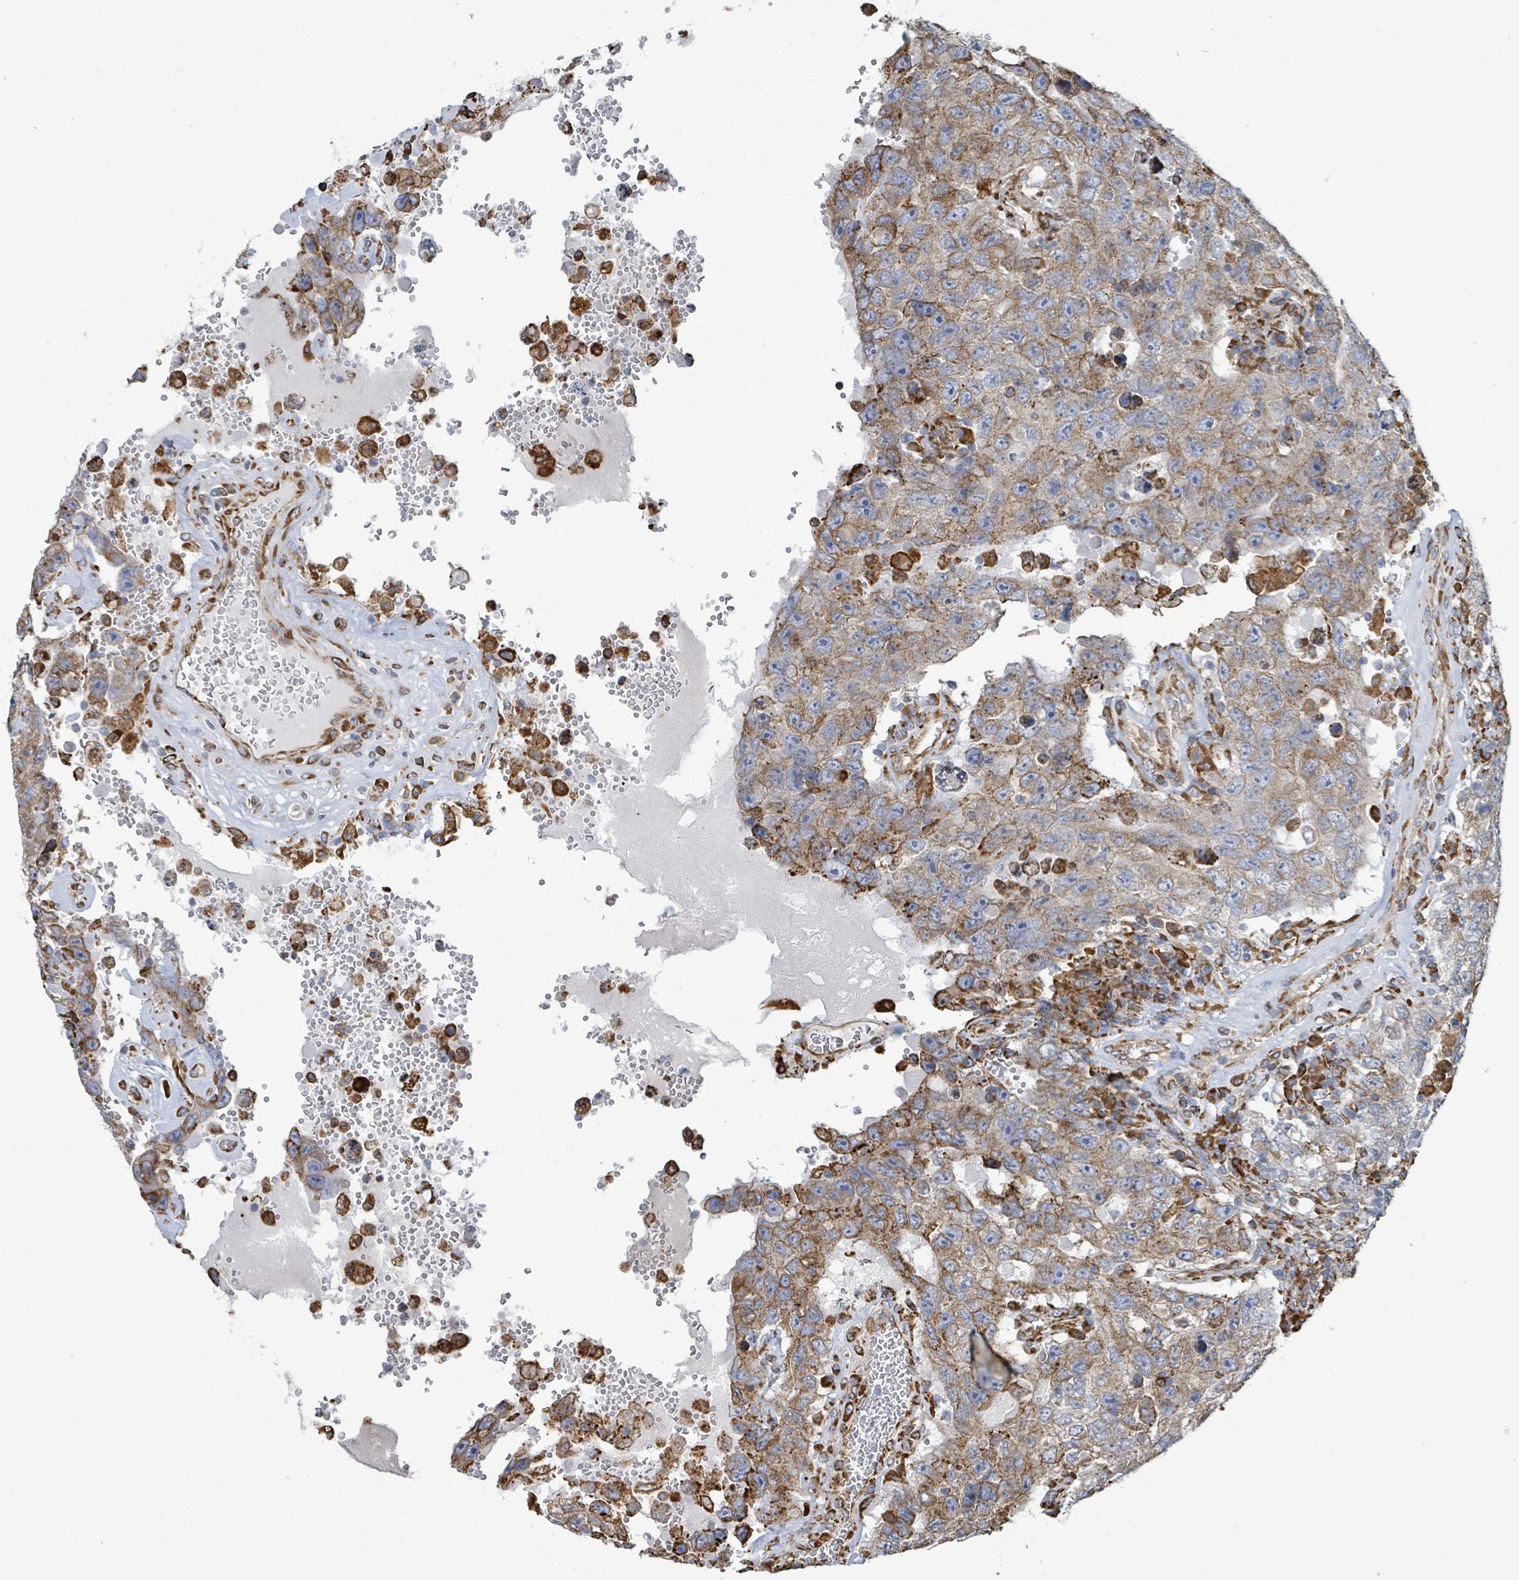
{"staining": {"intensity": "moderate", "quantity": ">75%", "location": "cytoplasmic/membranous"}, "tissue": "testis cancer", "cell_type": "Tumor cells", "image_type": "cancer", "snomed": [{"axis": "morphology", "description": "Carcinoma, Embryonal, NOS"}, {"axis": "topography", "description": "Testis"}], "caption": "Immunohistochemical staining of testis cancer exhibits medium levels of moderate cytoplasmic/membranous positivity in approximately >75% of tumor cells.", "gene": "RFPL4A", "patient": {"sex": "male", "age": 26}}